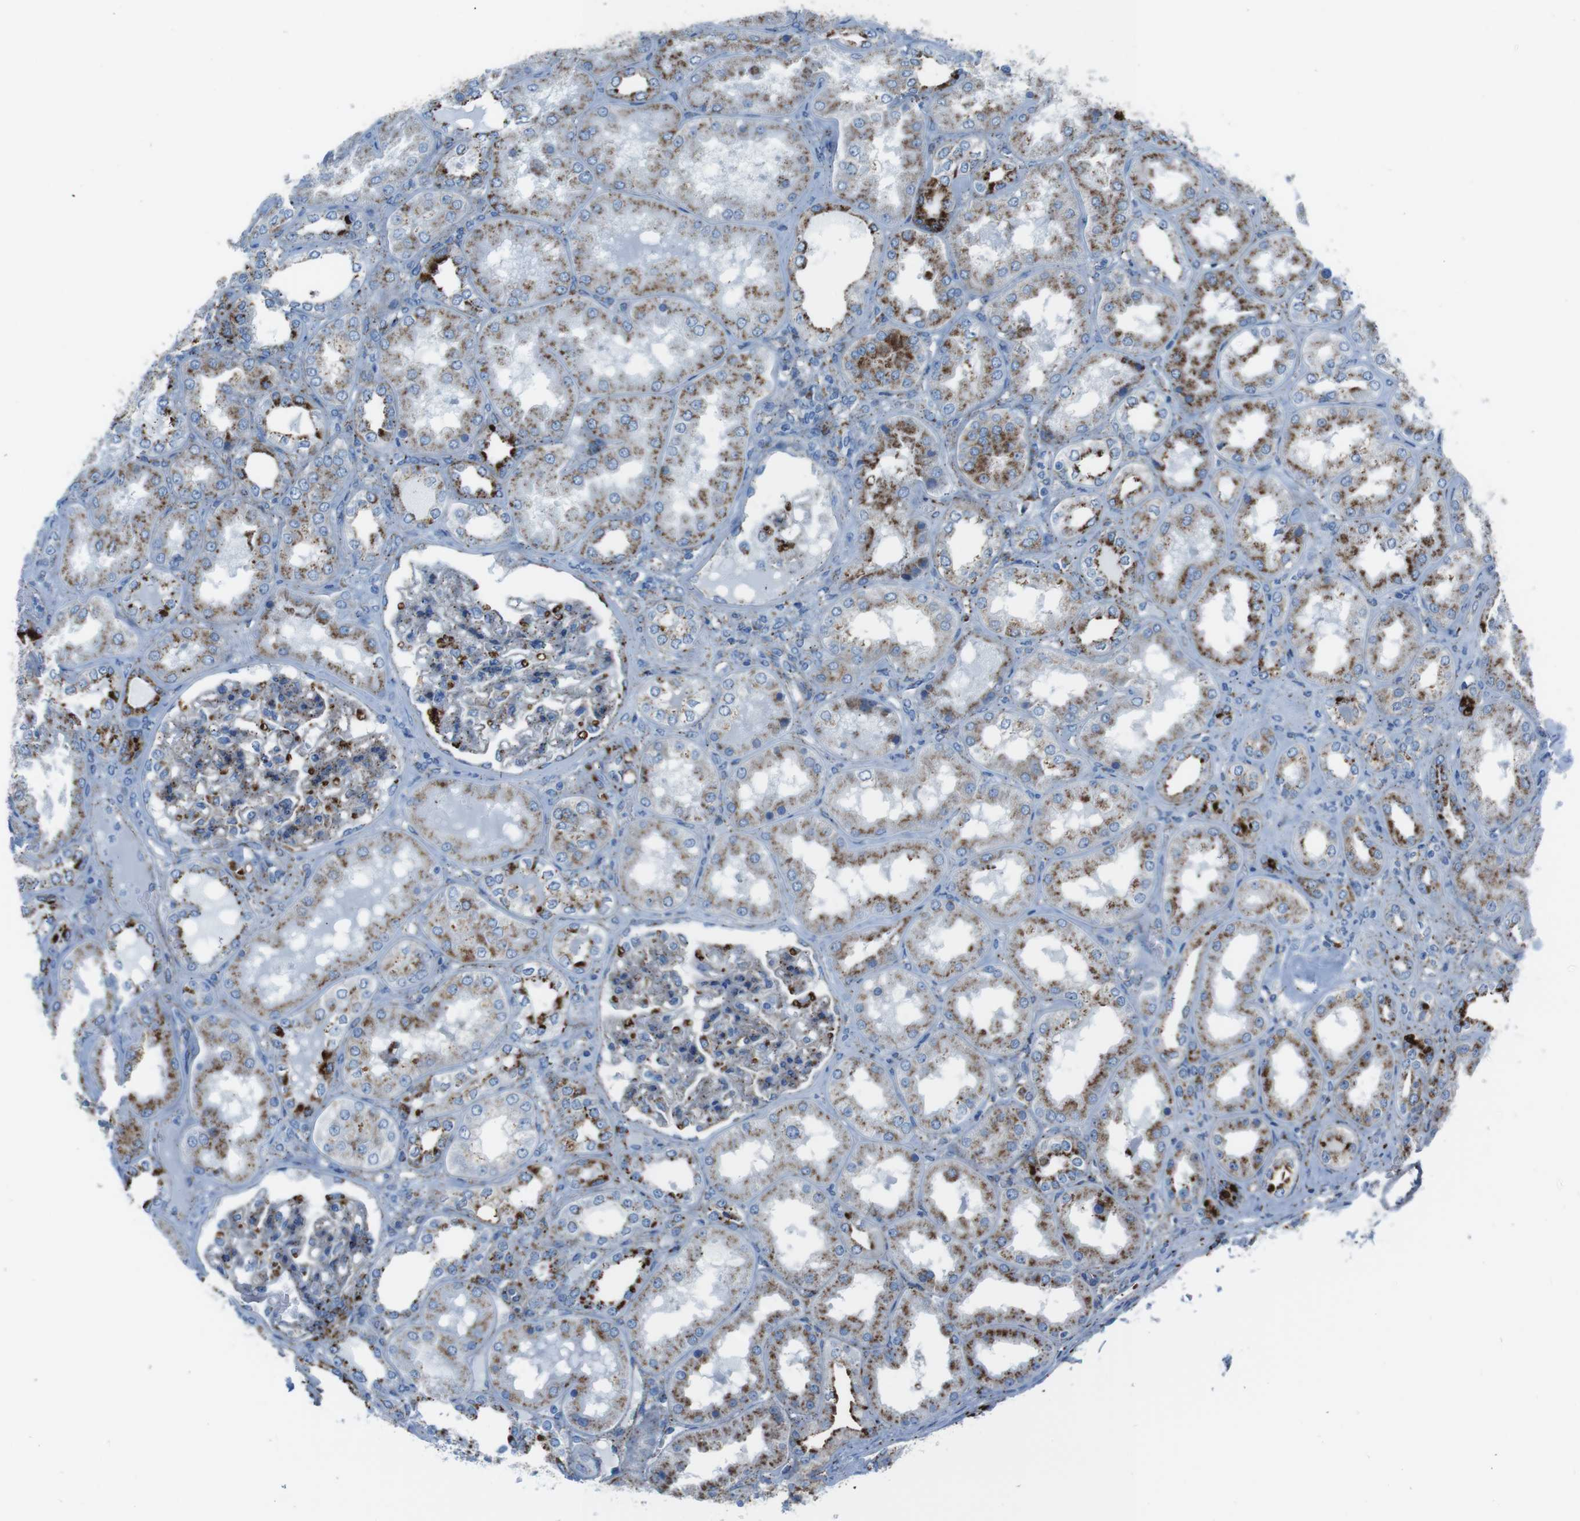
{"staining": {"intensity": "strong", "quantity": "<25%", "location": "cytoplasmic/membranous"}, "tissue": "kidney", "cell_type": "Cells in glomeruli", "image_type": "normal", "snomed": [{"axis": "morphology", "description": "Normal tissue, NOS"}, {"axis": "topography", "description": "Kidney"}], "caption": "Strong cytoplasmic/membranous protein staining is identified in about <25% of cells in glomeruli in kidney.", "gene": "SCARB2", "patient": {"sex": "female", "age": 56}}